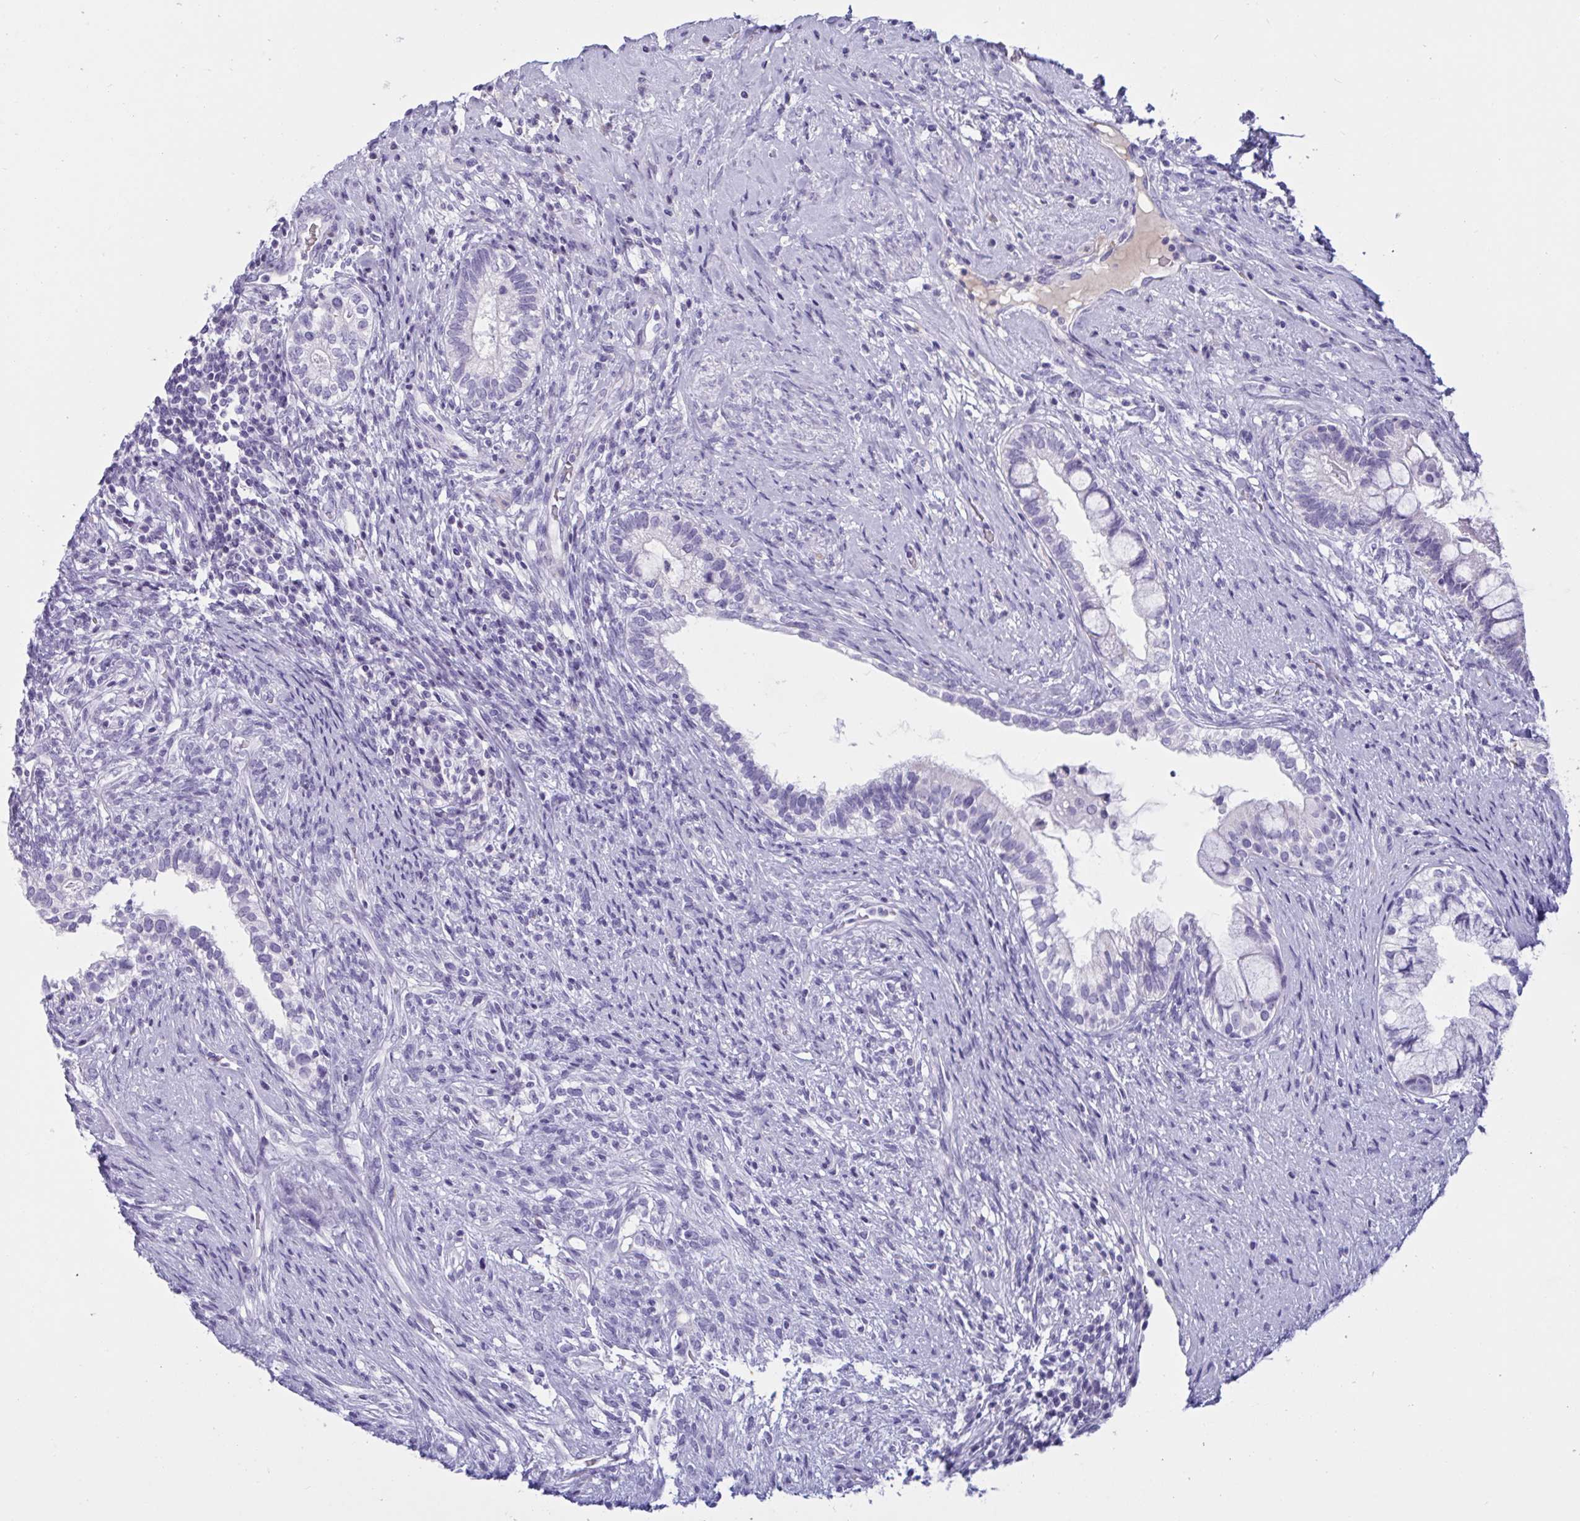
{"staining": {"intensity": "negative", "quantity": "none", "location": "none"}, "tissue": "testis cancer", "cell_type": "Tumor cells", "image_type": "cancer", "snomed": [{"axis": "morphology", "description": "Seminoma, NOS"}, {"axis": "morphology", "description": "Carcinoma, Embryonal, NOS"}, {"axis": "topography", "description": "Testis"}], "caption": "Immunohistochemistry image of neoplastic tissue: testis cancer stained with DAB displays no significant protein expression in tumor cells.", "gene": "OXLD1", "patient": {"sex": "male", "age": 41}}